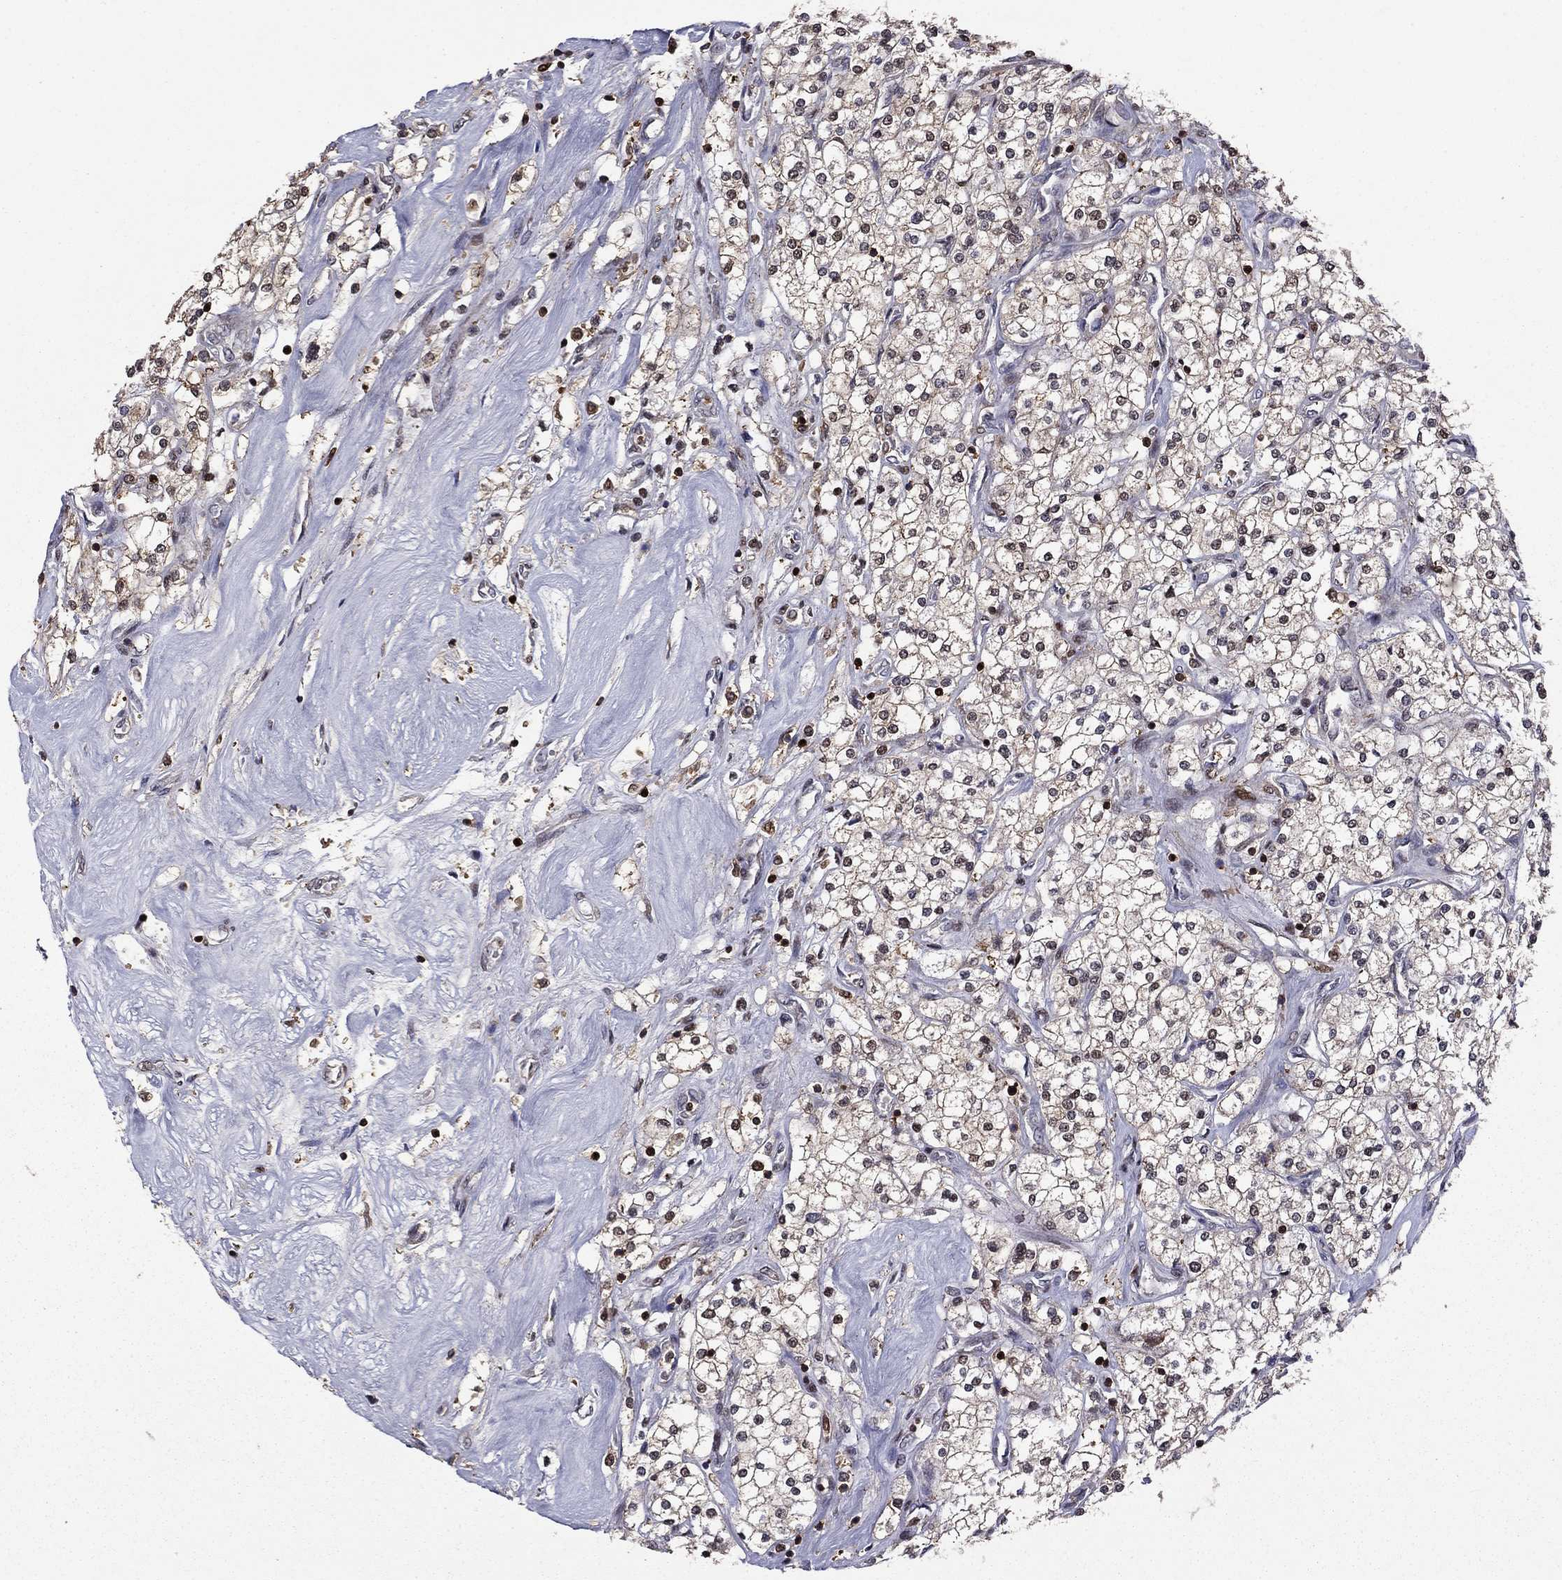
{"staining": {"intensity": "moderate", "quantity": "25%-75%", "location": "nuclear"}, "tissue": "renal cancer", "cell_type": "Tumor cells", "image_type": "cancer", "snomed": [{"axis": "morphology", "description": "Adenocarcinoma, NOS"}, {"axis": "topography", "description": "Kidney"}], "caption": "Human renal cancer (adenocarcinoma) stained with a protein marker exhibits moderate staining in tumor cells.", "gene": "APPBP2", "patient": {"sex": "male", "age": 80}}